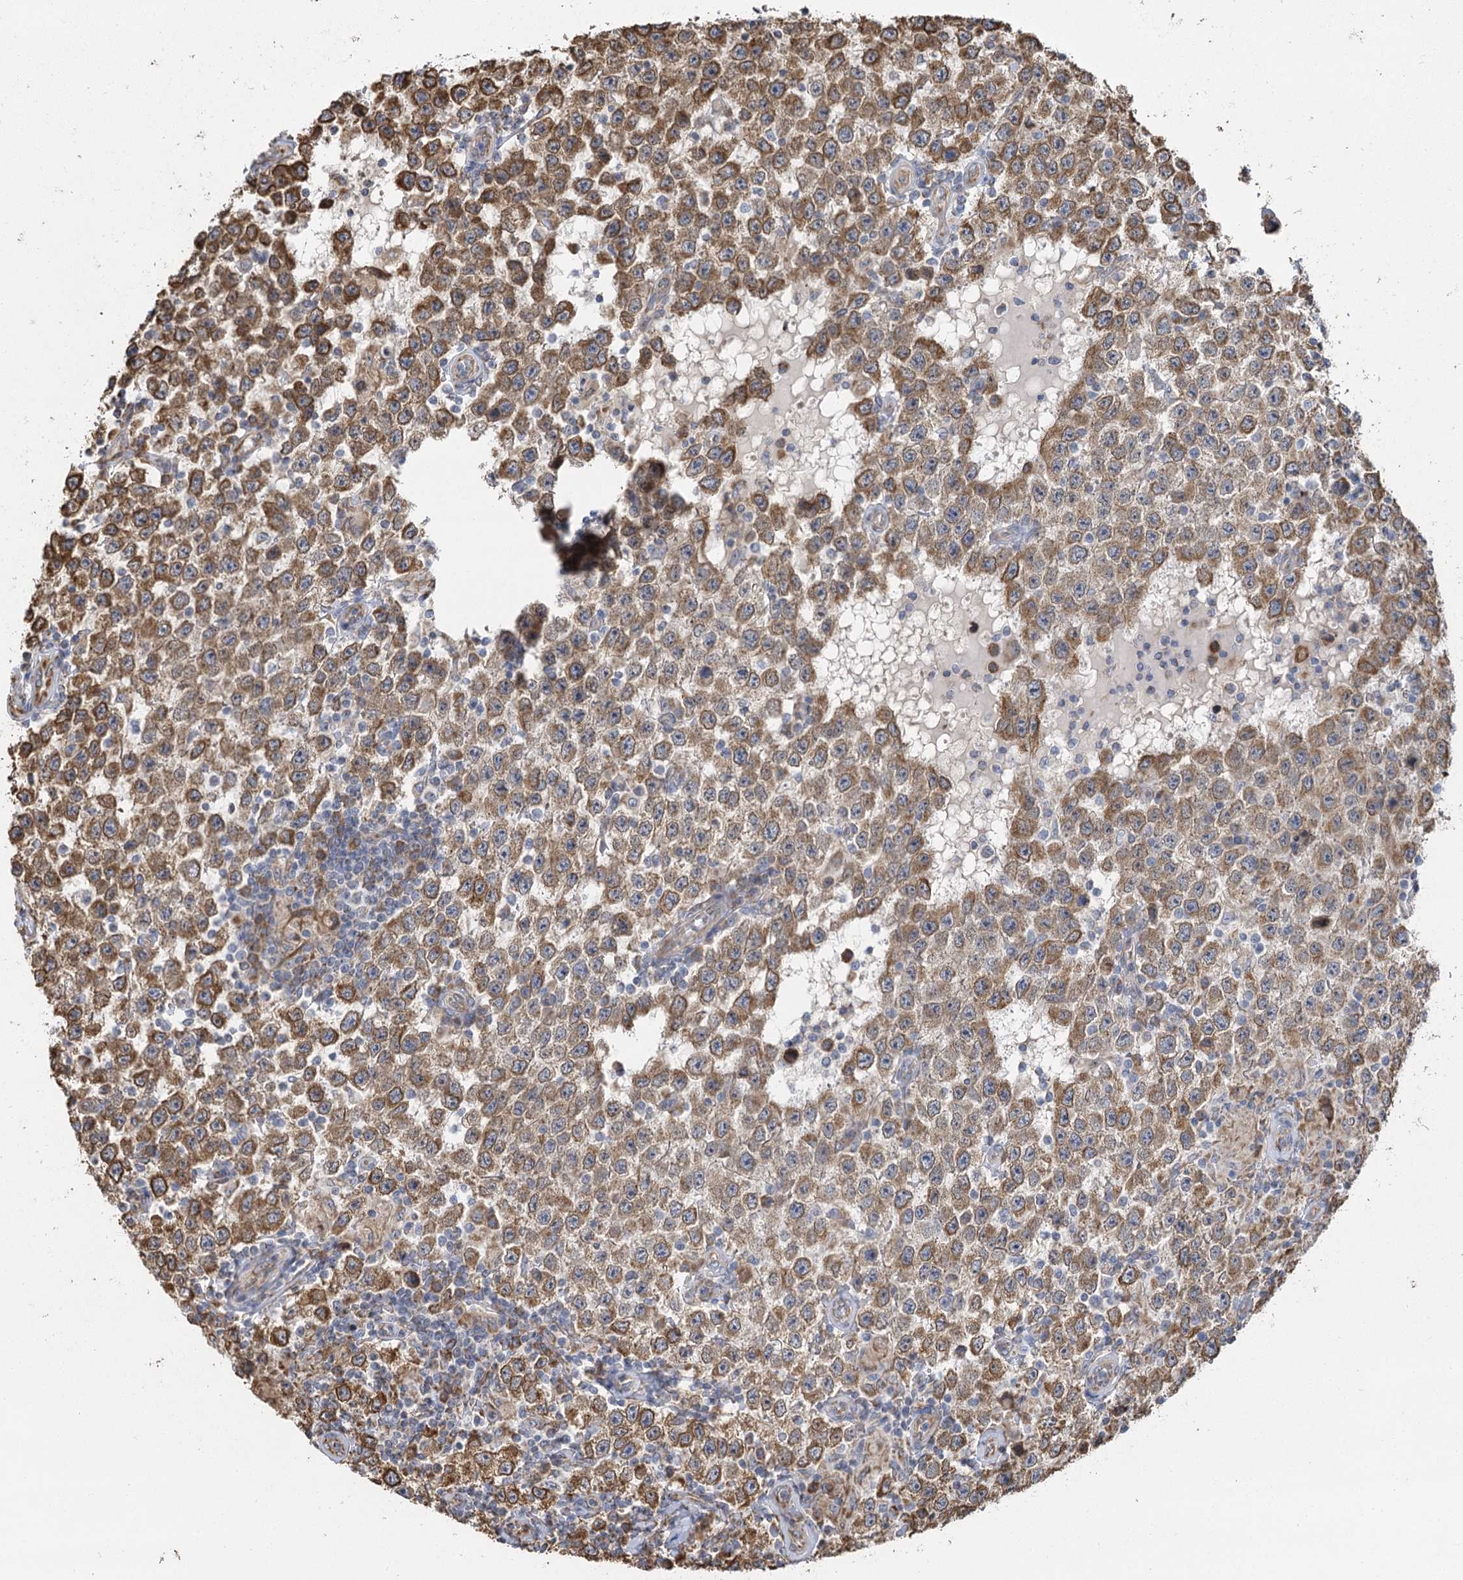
{"staining": {"intensity": "moderate", "quantity": ">75%", "location": "cytoplasmic/membranous"}, "tissue": "testis cancer", "cell_type": "Tumor cells", "image_type": "cancer", "snomed": [{"axis": "morphology", "description": "Normal tissue, NOS"}, {"axis": "morphology", "description": "Urothelial carcinoma, High grade"}, {"axis": "morphology", "description": "Seminoma, NOS"}, {"axis": "morphology", "description": "Carcinoma, Embryonal, NOS"}, {"axis": "topography", "description": "Urinary bladder"}, {"axis": "topography", "description": "Testis"}], "caption": "Protein expression analysis of human testis cancer (embryonal carcinoma) reveals moderate cytoplasmic/membranous expression in approximately >75% of tumor cells.", "gene": "IL11RA", "patient": {"sex": "male", "age": 41}}